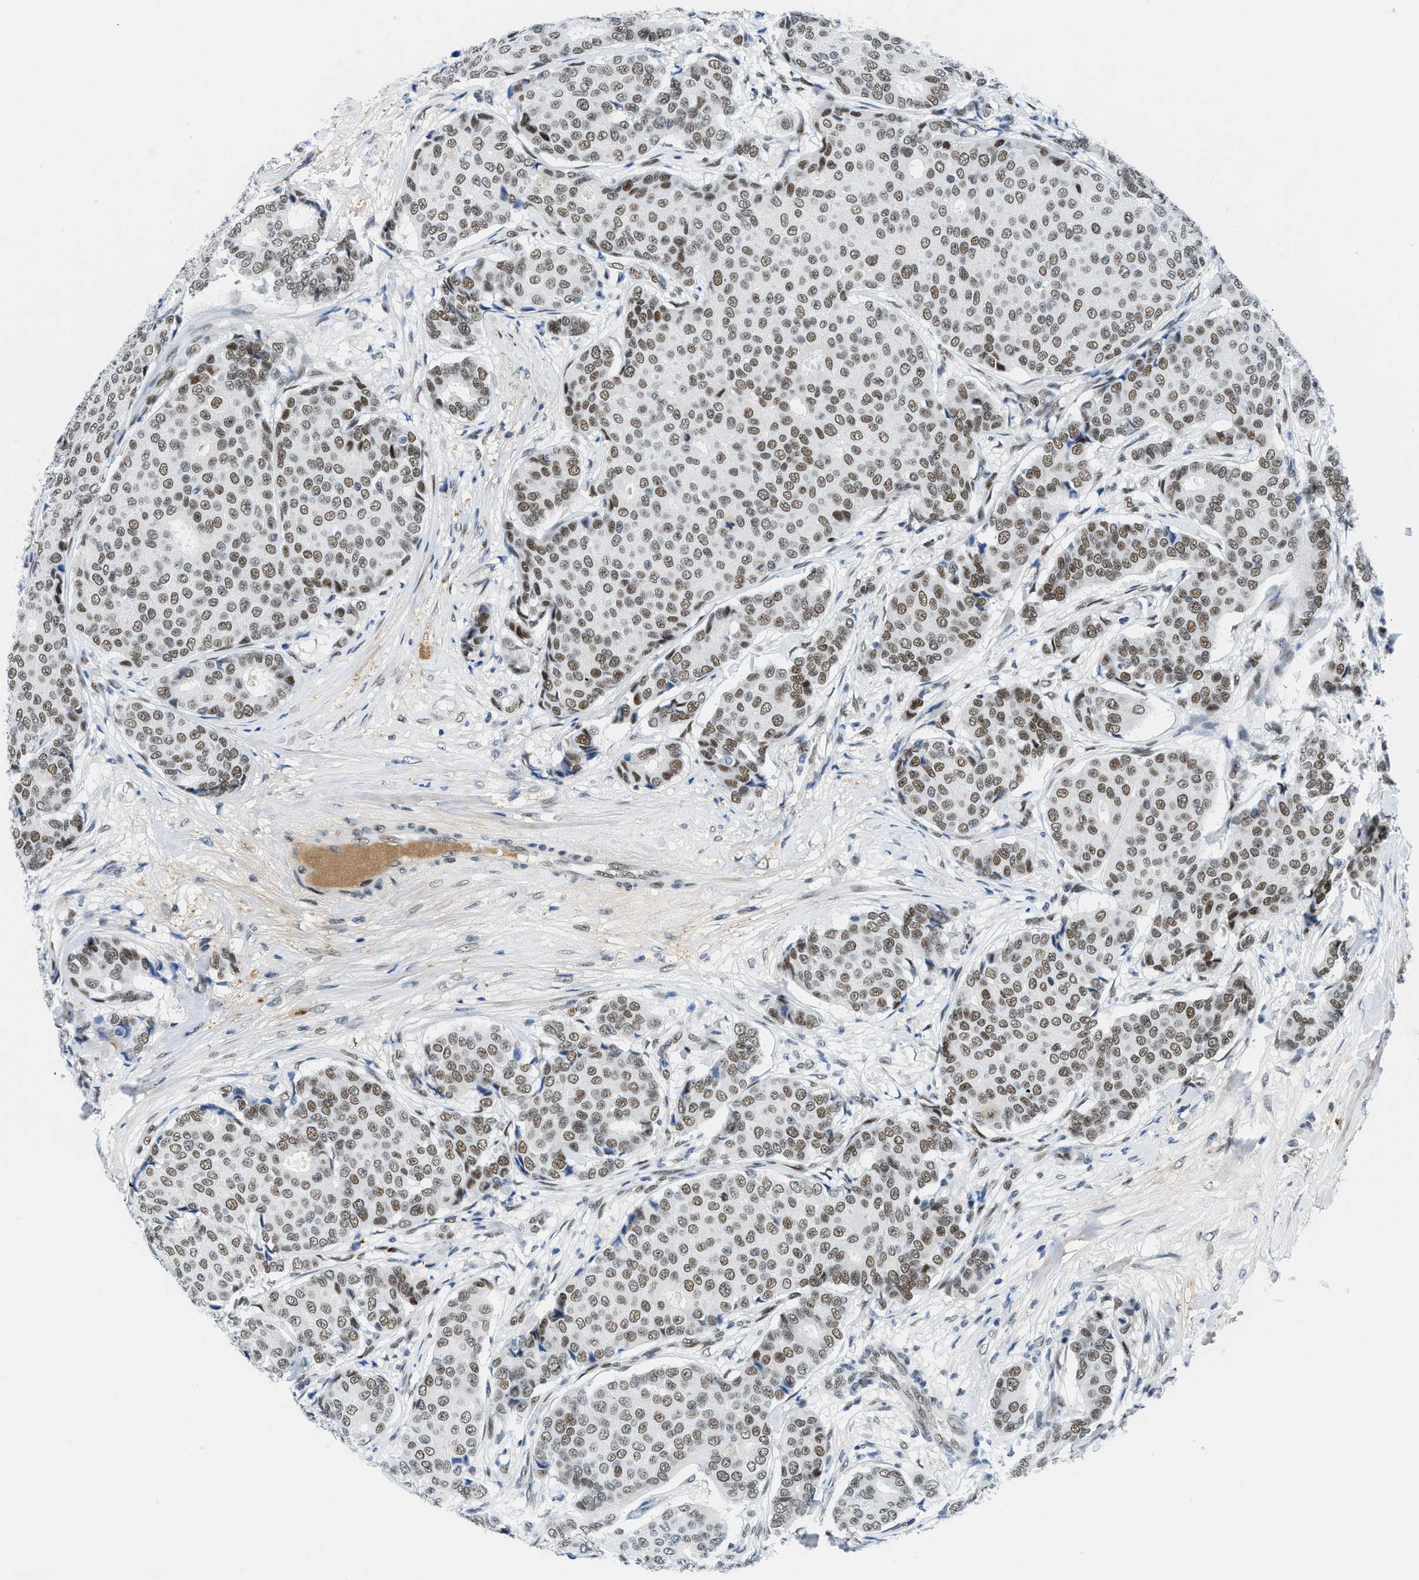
{"staining": {"intensity": "moderate", "quantity": ">75%", "location": "nuclear"}, "tissue": "breast cancer", "cell_type": "Tumor cells", "image_type": "cancer", "snomed": [{"axis": "morphology", "description": "Duct carcinoma"}, {"axis": "topography", "description": "Breast"}], "caption": "The image demonstrates staining of invasive ductal carcinoma (breast), revealing moderate nuclear protein expression (brown color) within tumor cells. (DAB IHC, brown staining for protein, blue staining for nuclei).", "gene": "SMARCAD1", "patient": {"sex": "female", "age": 75}}